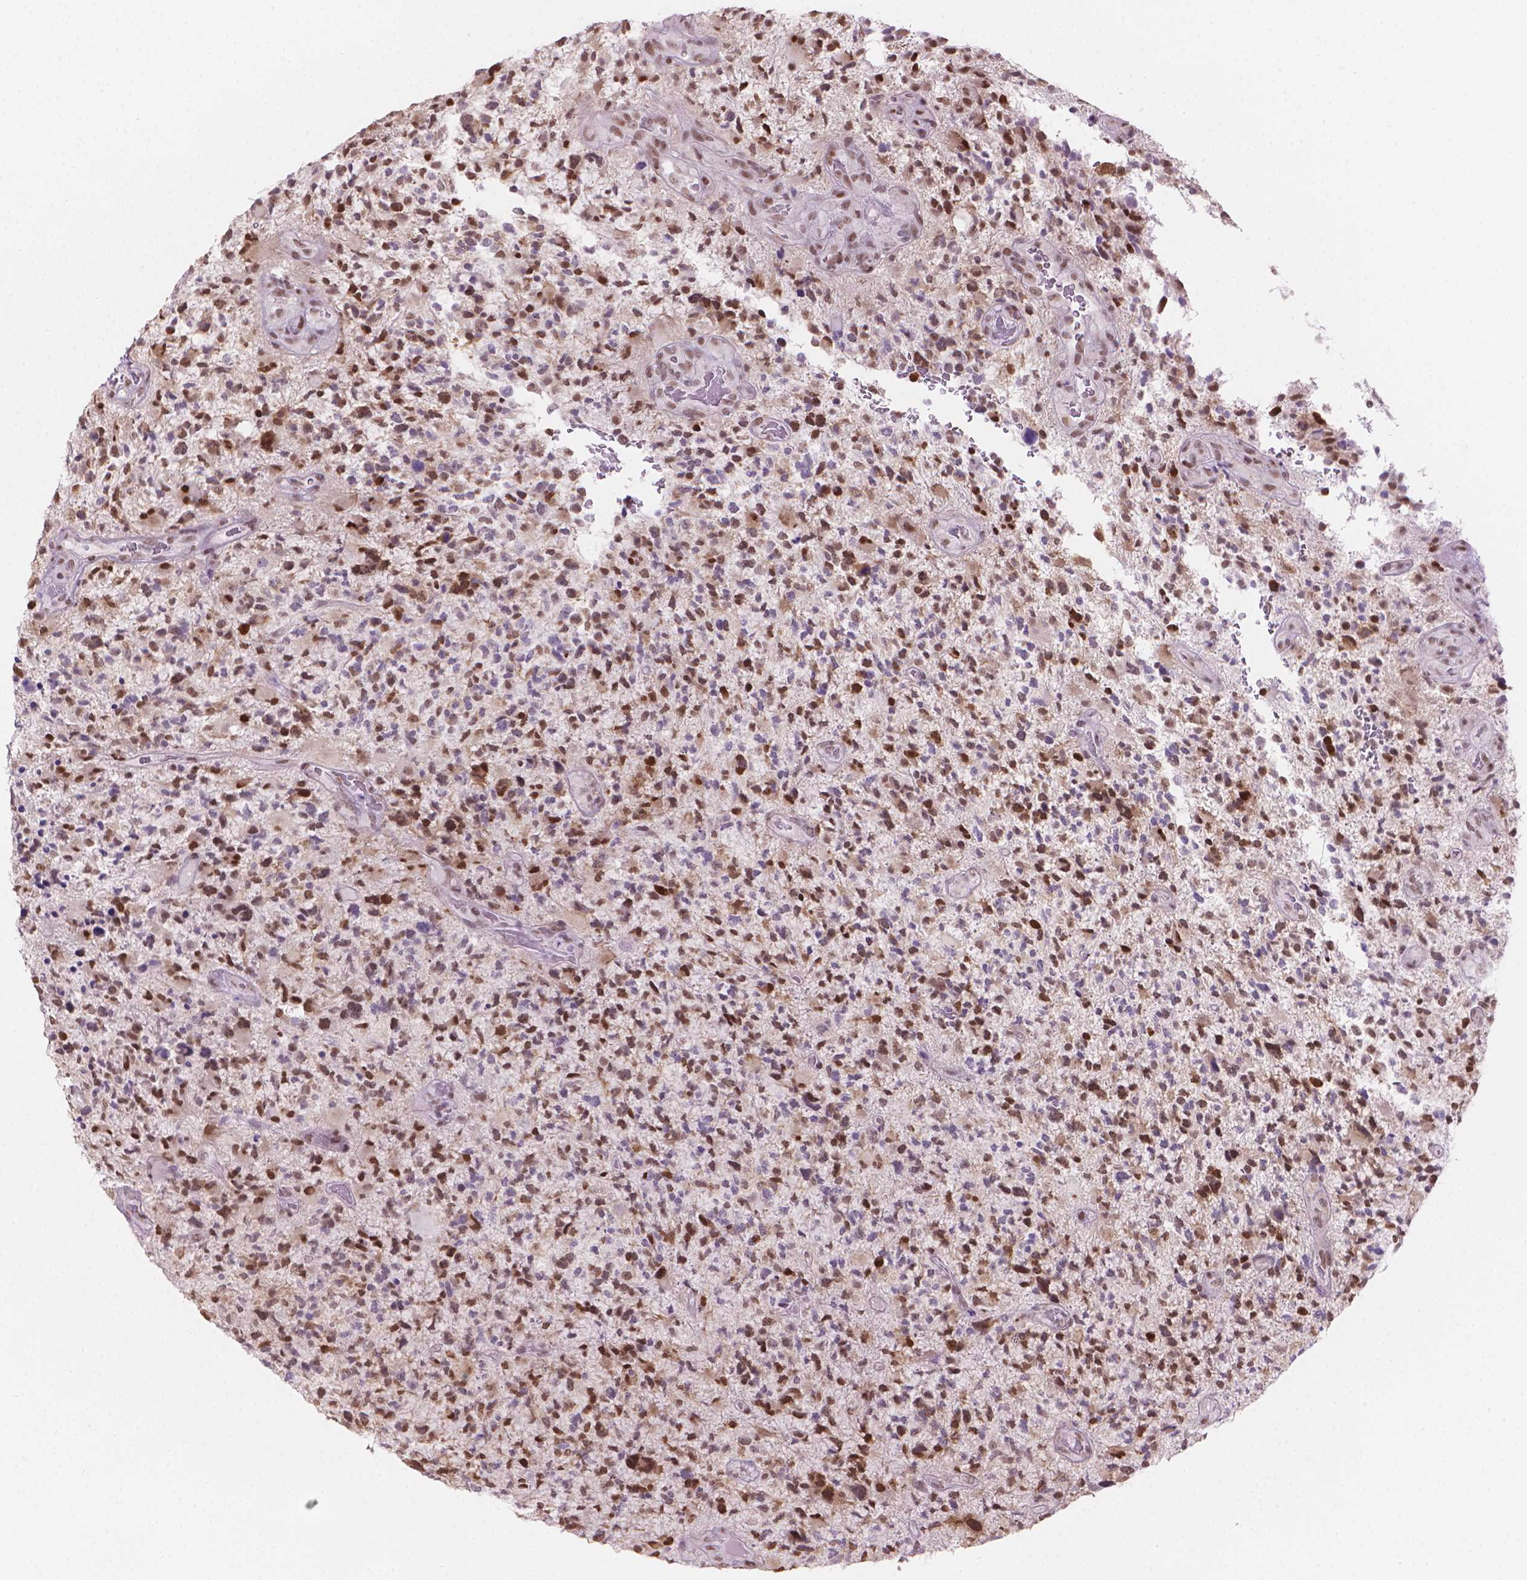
{"staining": {"intensity": "strong", "quantity": "25%-75%", "location": "nuclear"}, "tissue": "glioma", "cell_type": "Tumor cells", "image_type": "cancer", "snomed": [{"axis": "morphology", "description": "Glioma, malignant, High grade"}, {"axis": "topography", "description": "Brain"}], "caption": "Glioma stained with DAB IHC demonstrates high levels of strong nuclear staining in approximately 25%-75% of tumor cells.", "gene": "PIAS2", "patient": {"sex": "female", "age": 71}}